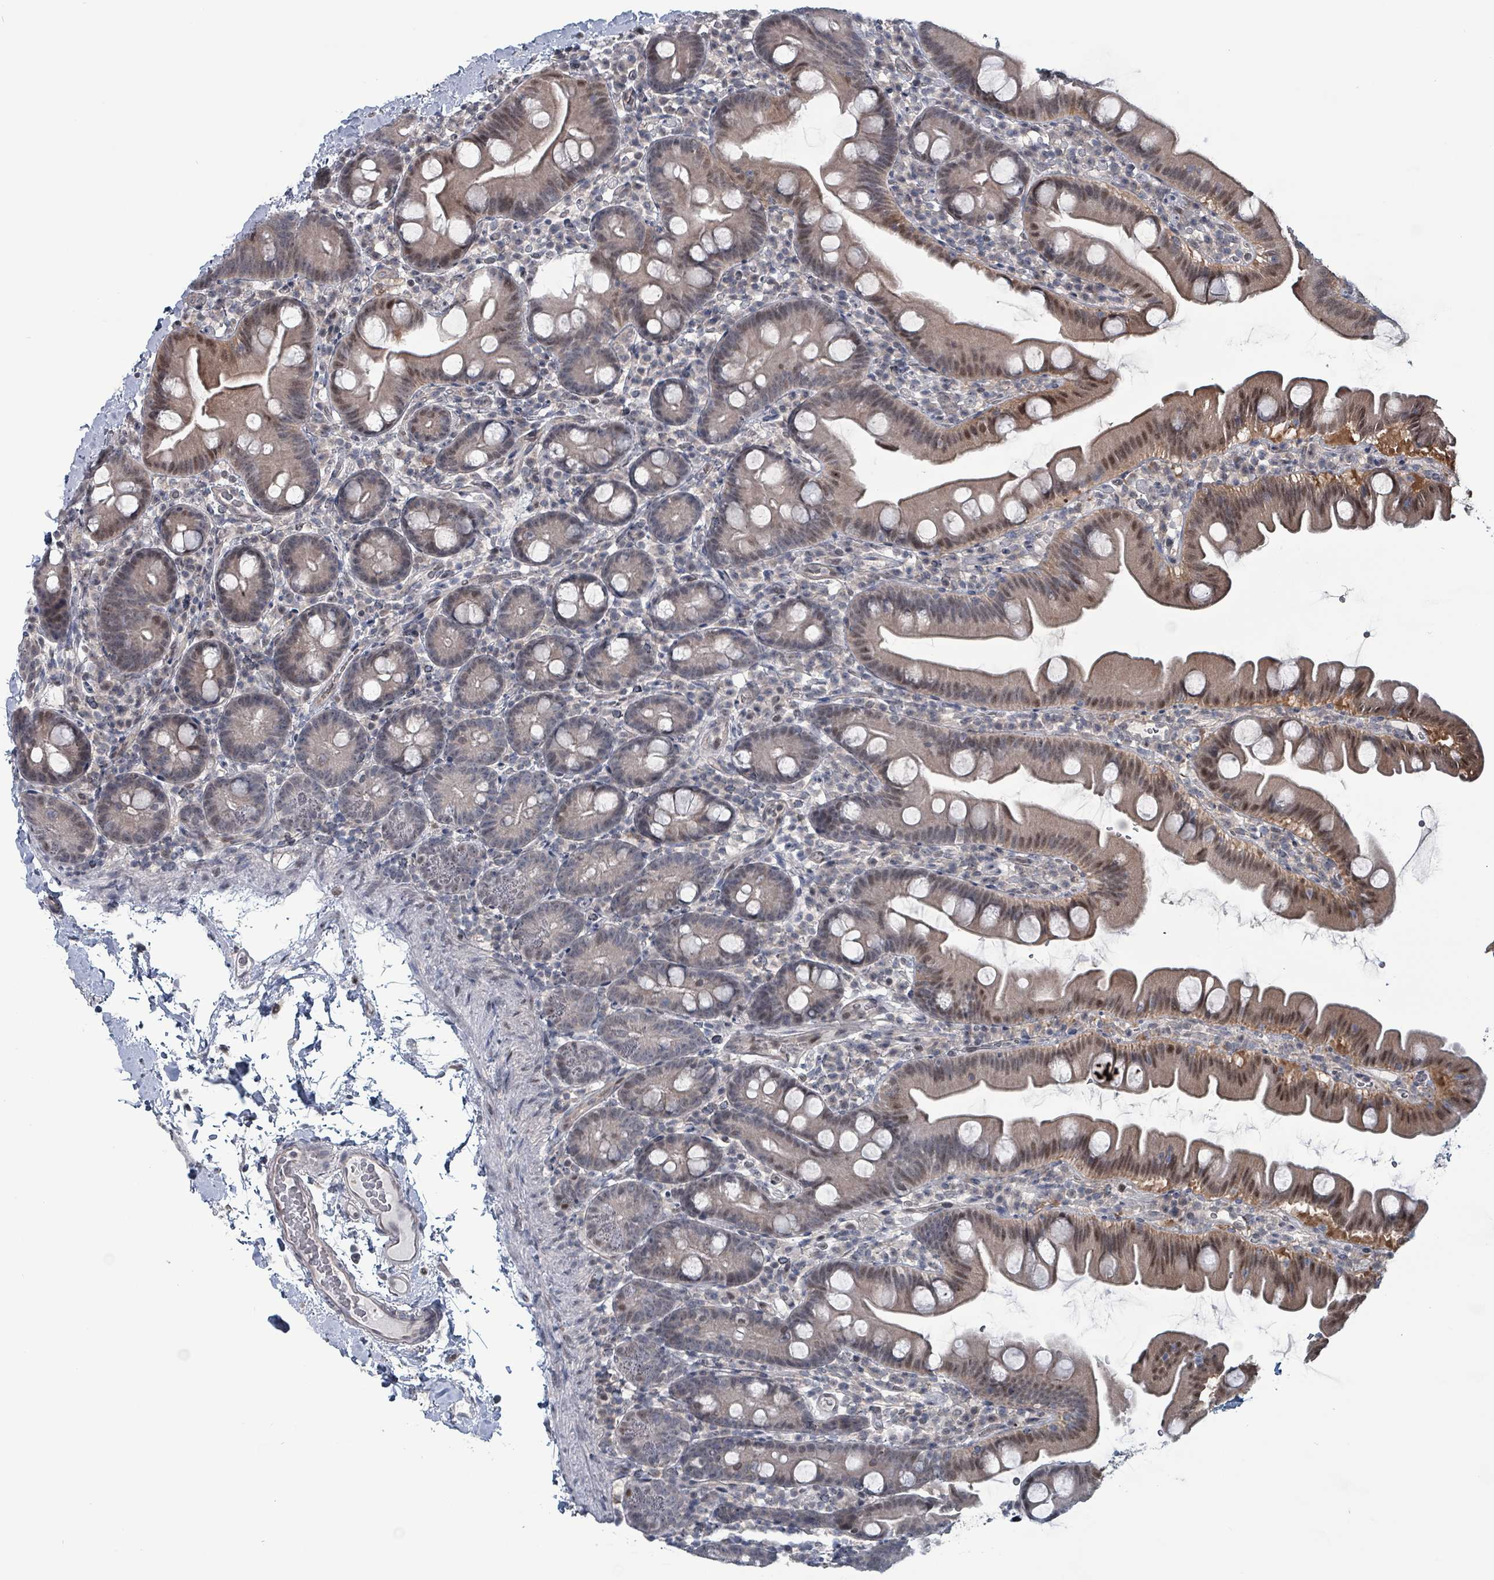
{"staining": {"intensity": "moderate", "quantity": "<25%", "location": "cytoplasmic/membranous,nuclear"}, "tissue": "small intestine", "cell_type": "Glandular cells", "image_type": "normal", "snomed": [{"axis": "morphology", "description": "Normal tissue, NOS"}, {"axis": "topography", "description": "Small intestine"}], "caption": "Immunohistochemistry (IHC) of normal human small intestine displays low levels of moderate cytoplasmic/membranous,nuclear expression in about <25% of glandular cells.", "gene": "BIVM", "patient": {"sex": "female", "age": 68}}